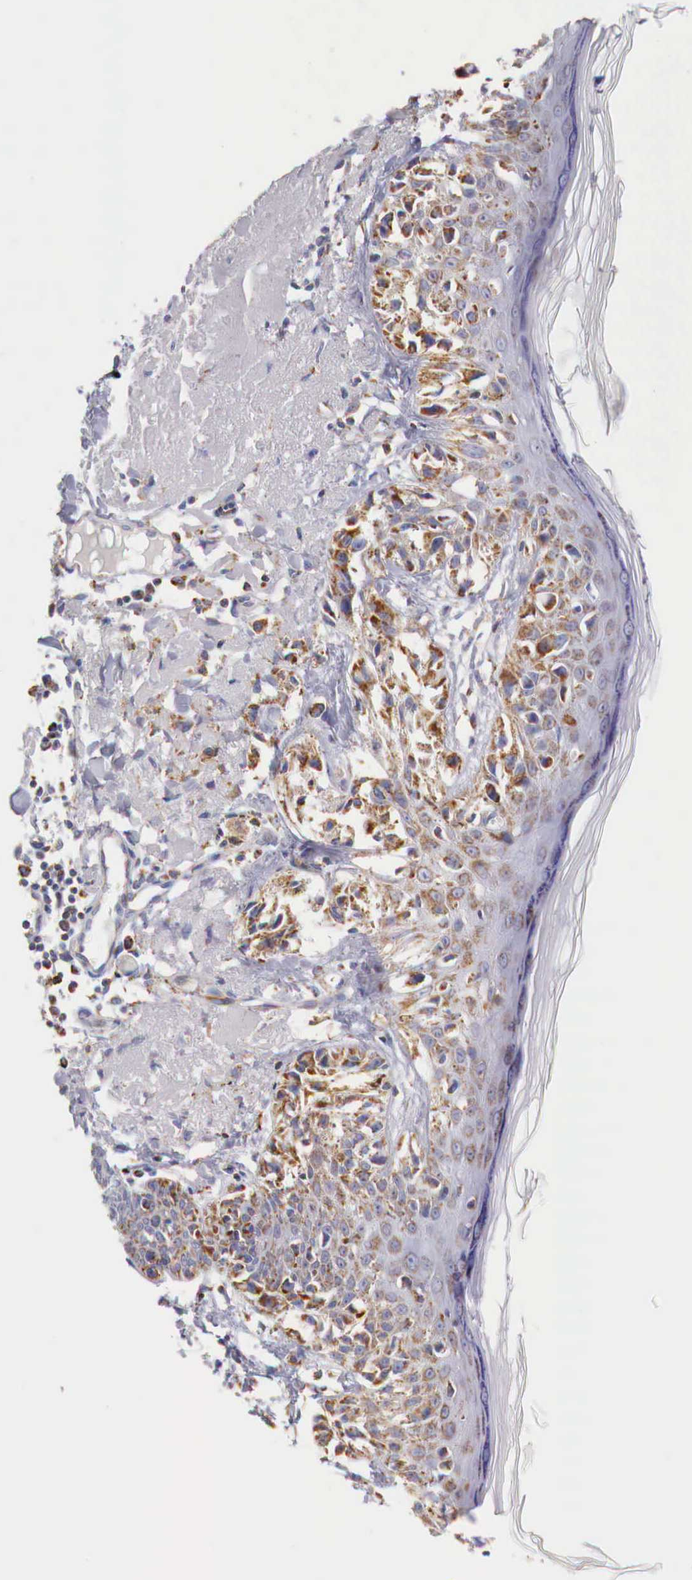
{"staining": {"intensity": "moderate", "quantity": ">75%", "location": "cytoplasmic/membranous"}, "tissue": "melanoma", "cell_type": "Tumor cells", "image_type": "cancer", "snomed": [{"axis": "morphology", "description": "Malignant melanoma, NOS"}, {"axis": "topography", "description": "Skin"}], "caption": "IHC histopathology image of neoplastic tissue: human melanoma stained using immunohistochemistry (IHC) shows medium levels of moderate protein expression localized specifically in the cytoplasmic/membranous of tumor cells, appearing as a cytoplasmic/membranous brown color.", "gene": "IDH3G", "patient": {"sex": "male", "age": 80}}